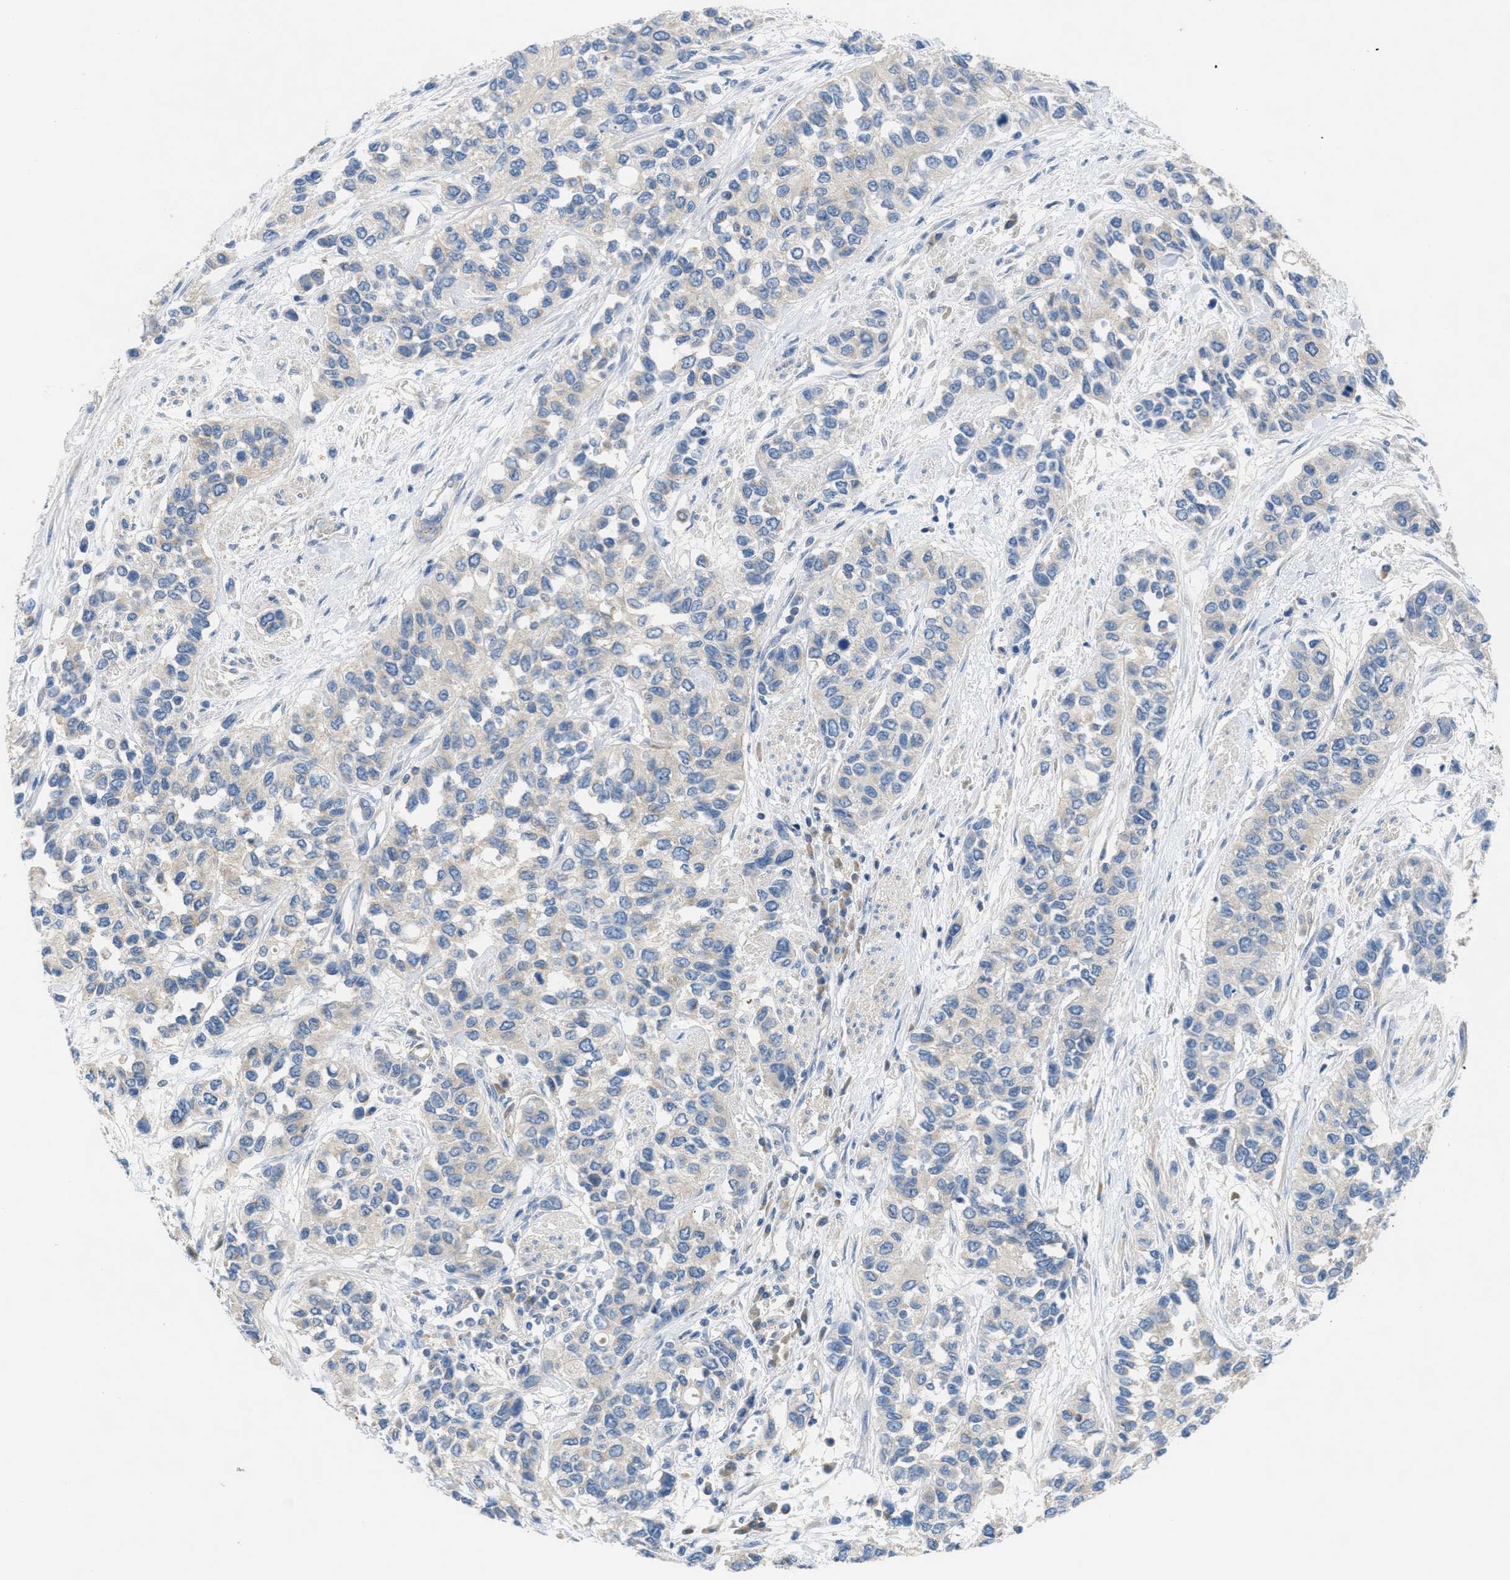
{"staining": {"intensity": "negative", "quantity": "none", "location": "none"}, "tissue": "urothelial cancer", "cell_type": "Tumor cells", "image_type": "cancer", "snomed": [{"axis": "morphology", "description": "Urothelial carcinoma, High grade"}, {"axis": "topography", "description": "Urinary bladder"}], "caption": "A photomicrograph of human urothelial cancer is negative for staining in tumor cells.", "gene": "UBA5", "patient": {"sex": "female", "age": 56}}